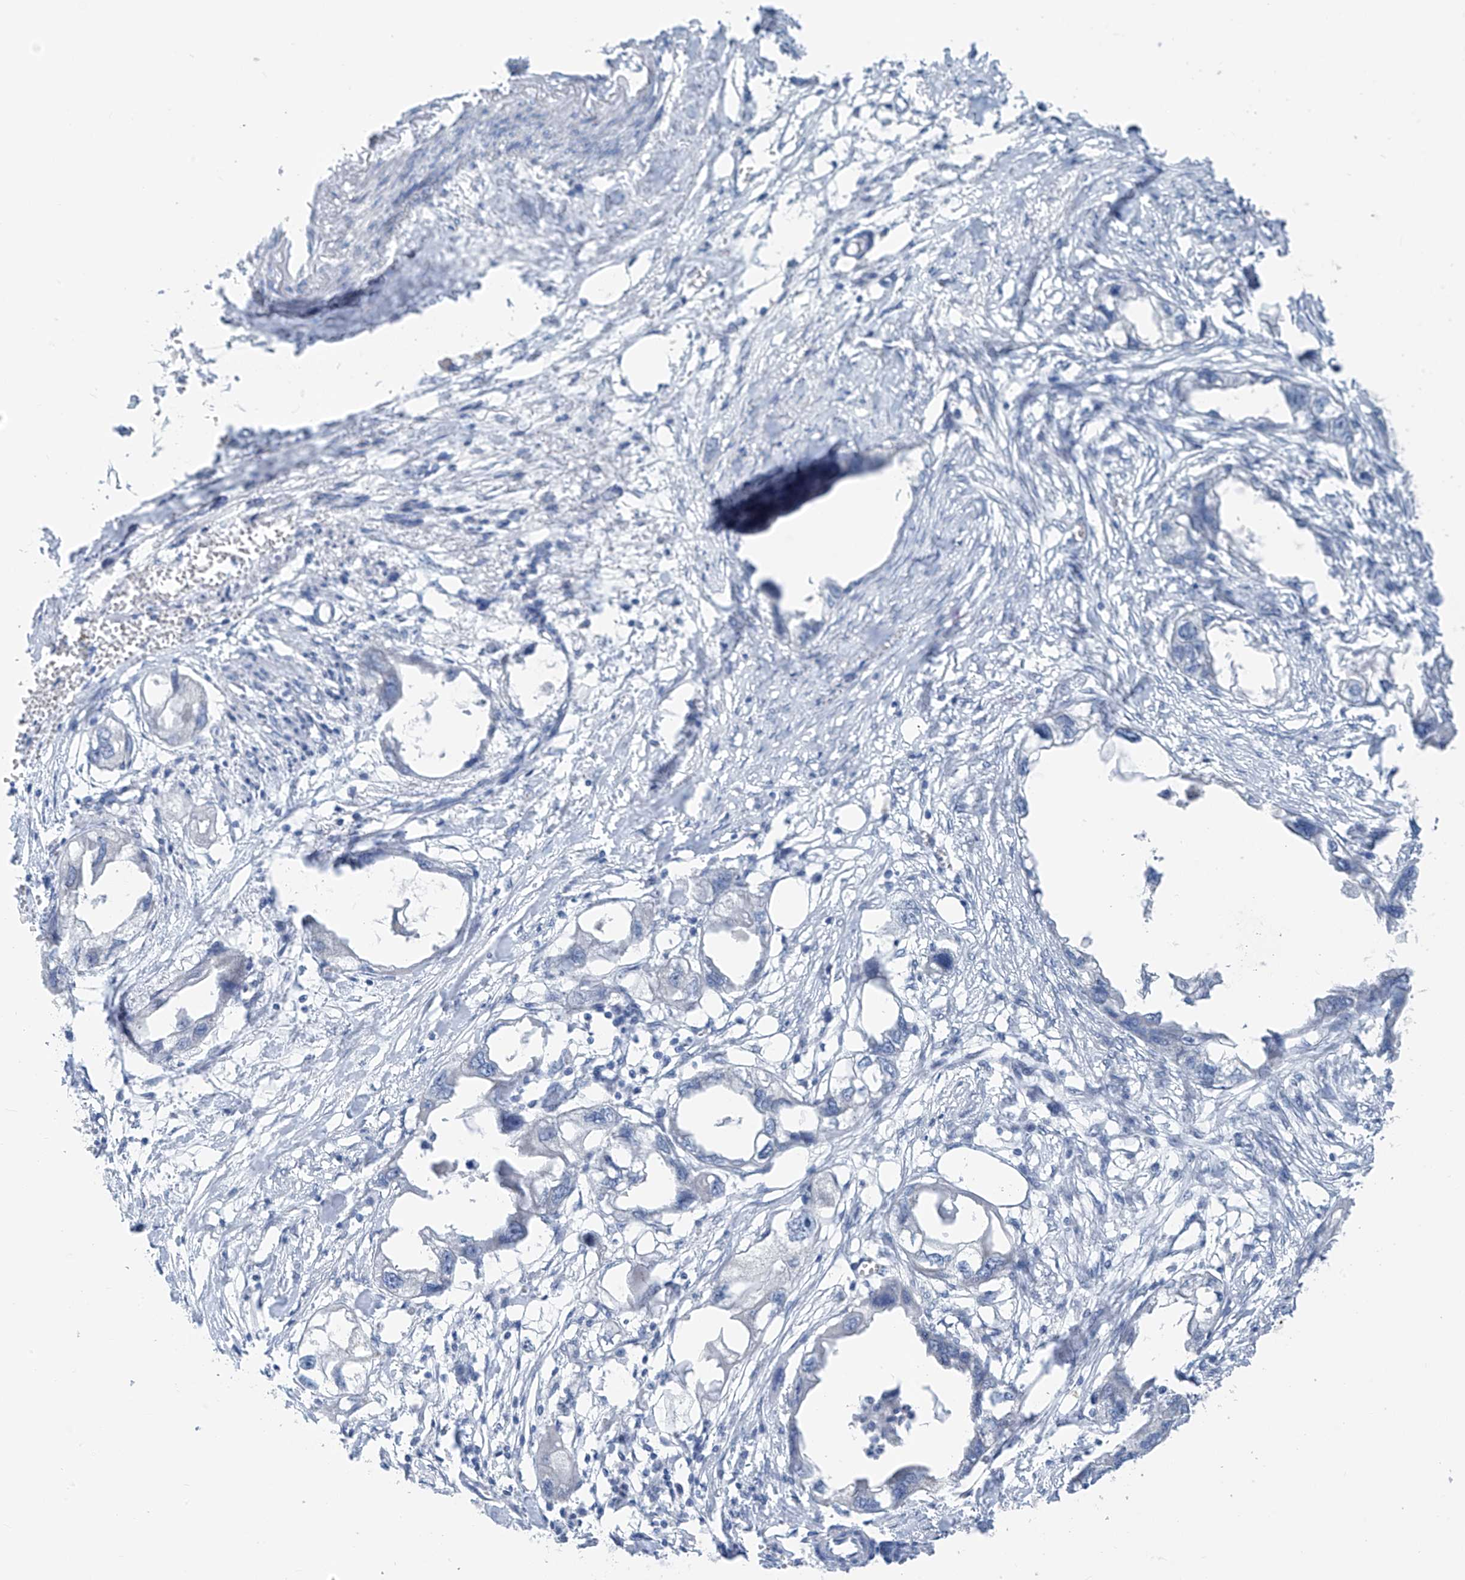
{"staining": {"intensity": "negative", "quantity": "none", "location": "none"}, "tissue": "endometrial cancer", "cell_type": "Tumor cells", "image_type": "cancer", "snomed": [{"axis": "morphology", "description": "Adenocarcinoma, NOS"}, {"axis": "morphology", "description": "Adenocarcinoma, metastatic, NOS"}, {"axis": "topography", "description": "Adipose tissue"}, {"axis": "topography", "description": "Endometrium"}], "caption": "The photomicrograph shows no significant positivity in tumor cells of endometrial cancer.", "gene": "CYP4V2", "patient": {"sex": "female", "age": 67}}